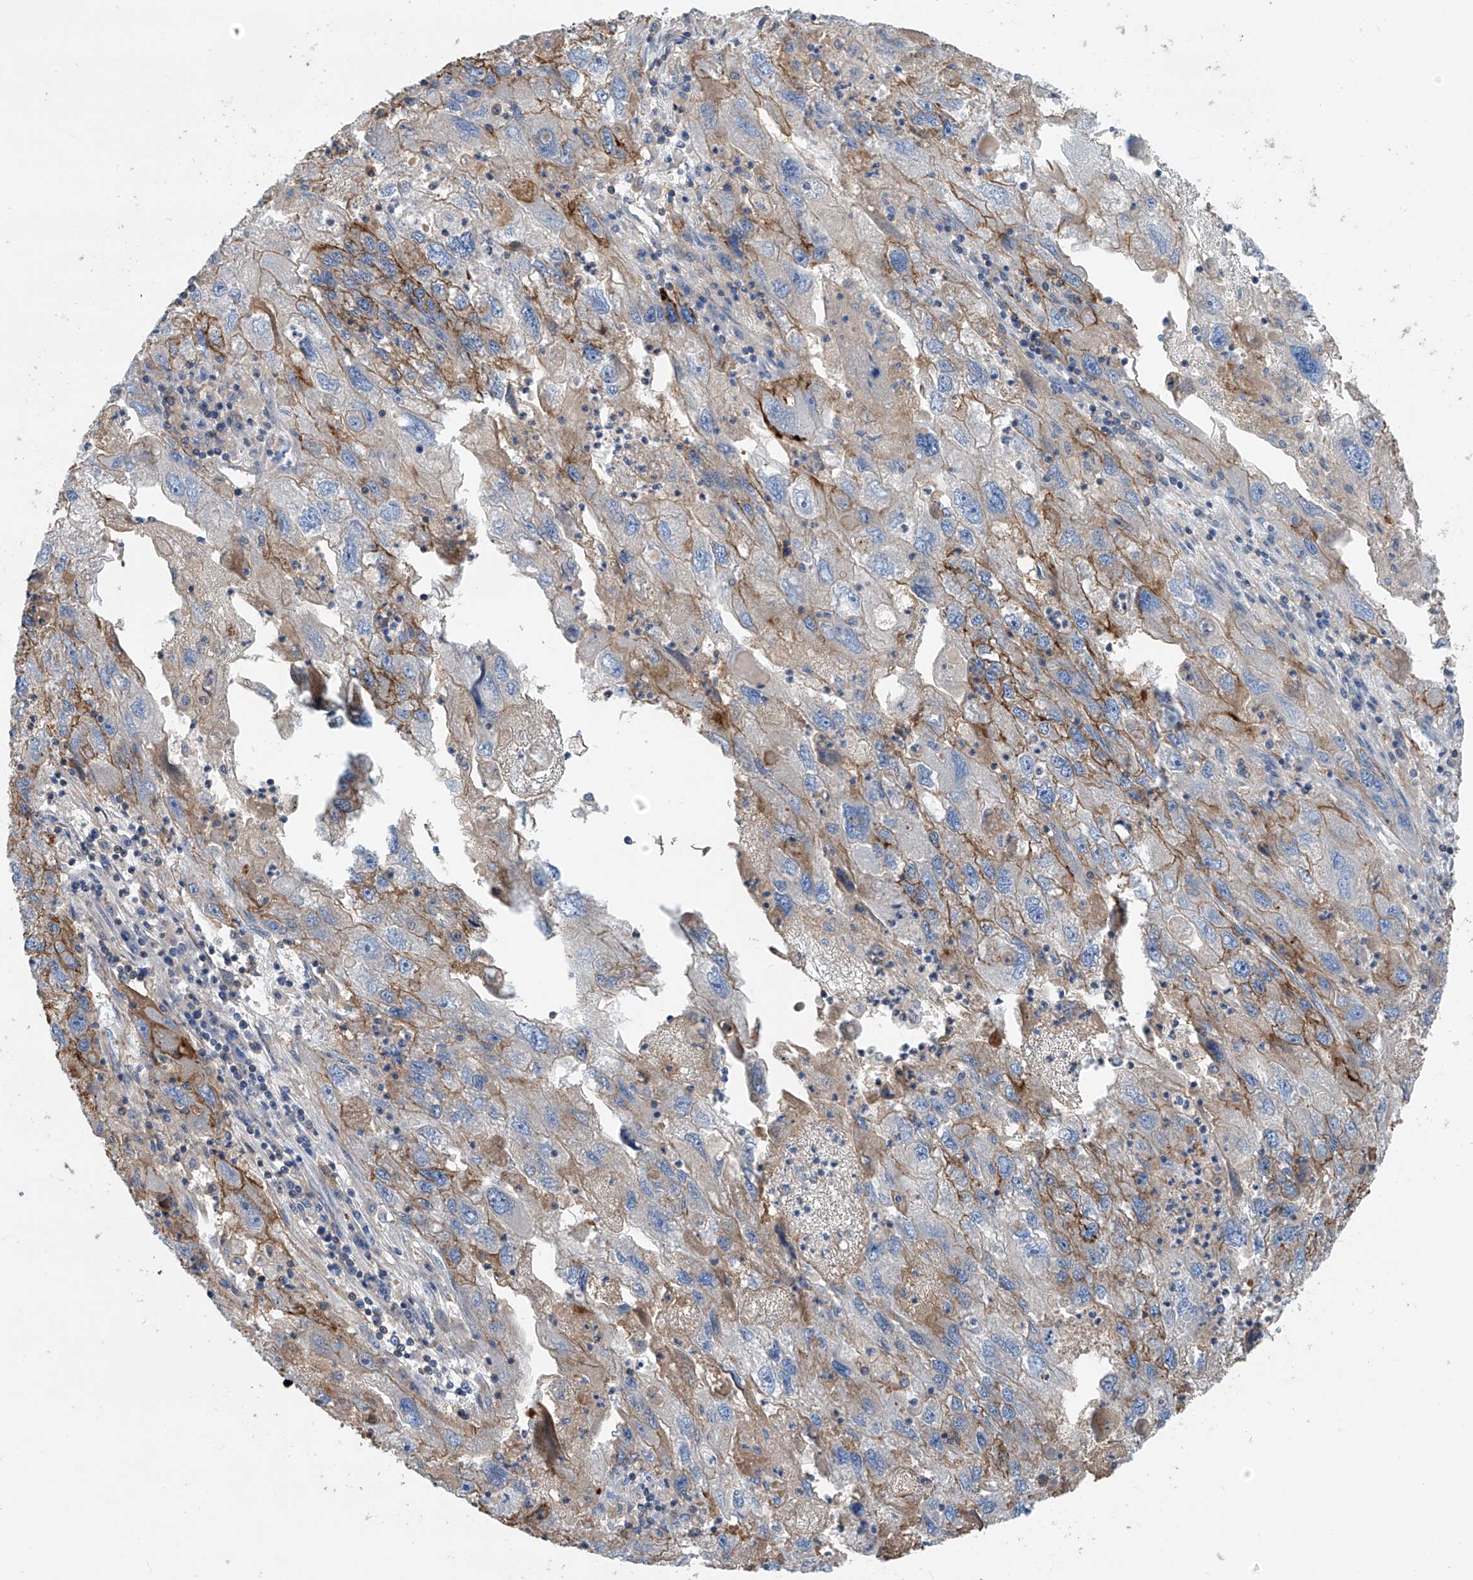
{"staining": {"intensity": "strong", "quantity": "25%-75%", "location": "cytoplasmic/membranous"}, "tissue": "endometrial cancer", "cell_type": "Tumor cells", "image_type": "cancer", "snomed": [{"axis": "morphology", "description": "Adenocarcinoma, NOS"}, {"axis": "topography", "description": "Endometrium"}], "caption": "Immunohistochemistry (IHC) (DAB (3,3'-diaminobenzidine)) staining of endometrial adenocarcinoma demonstrates strong cytoplasmic/membranous protein positivity in about 25%-75% of tumor cells.", "gene": "SLC1A5", "patient": {"sex": "female", "age": 49}}